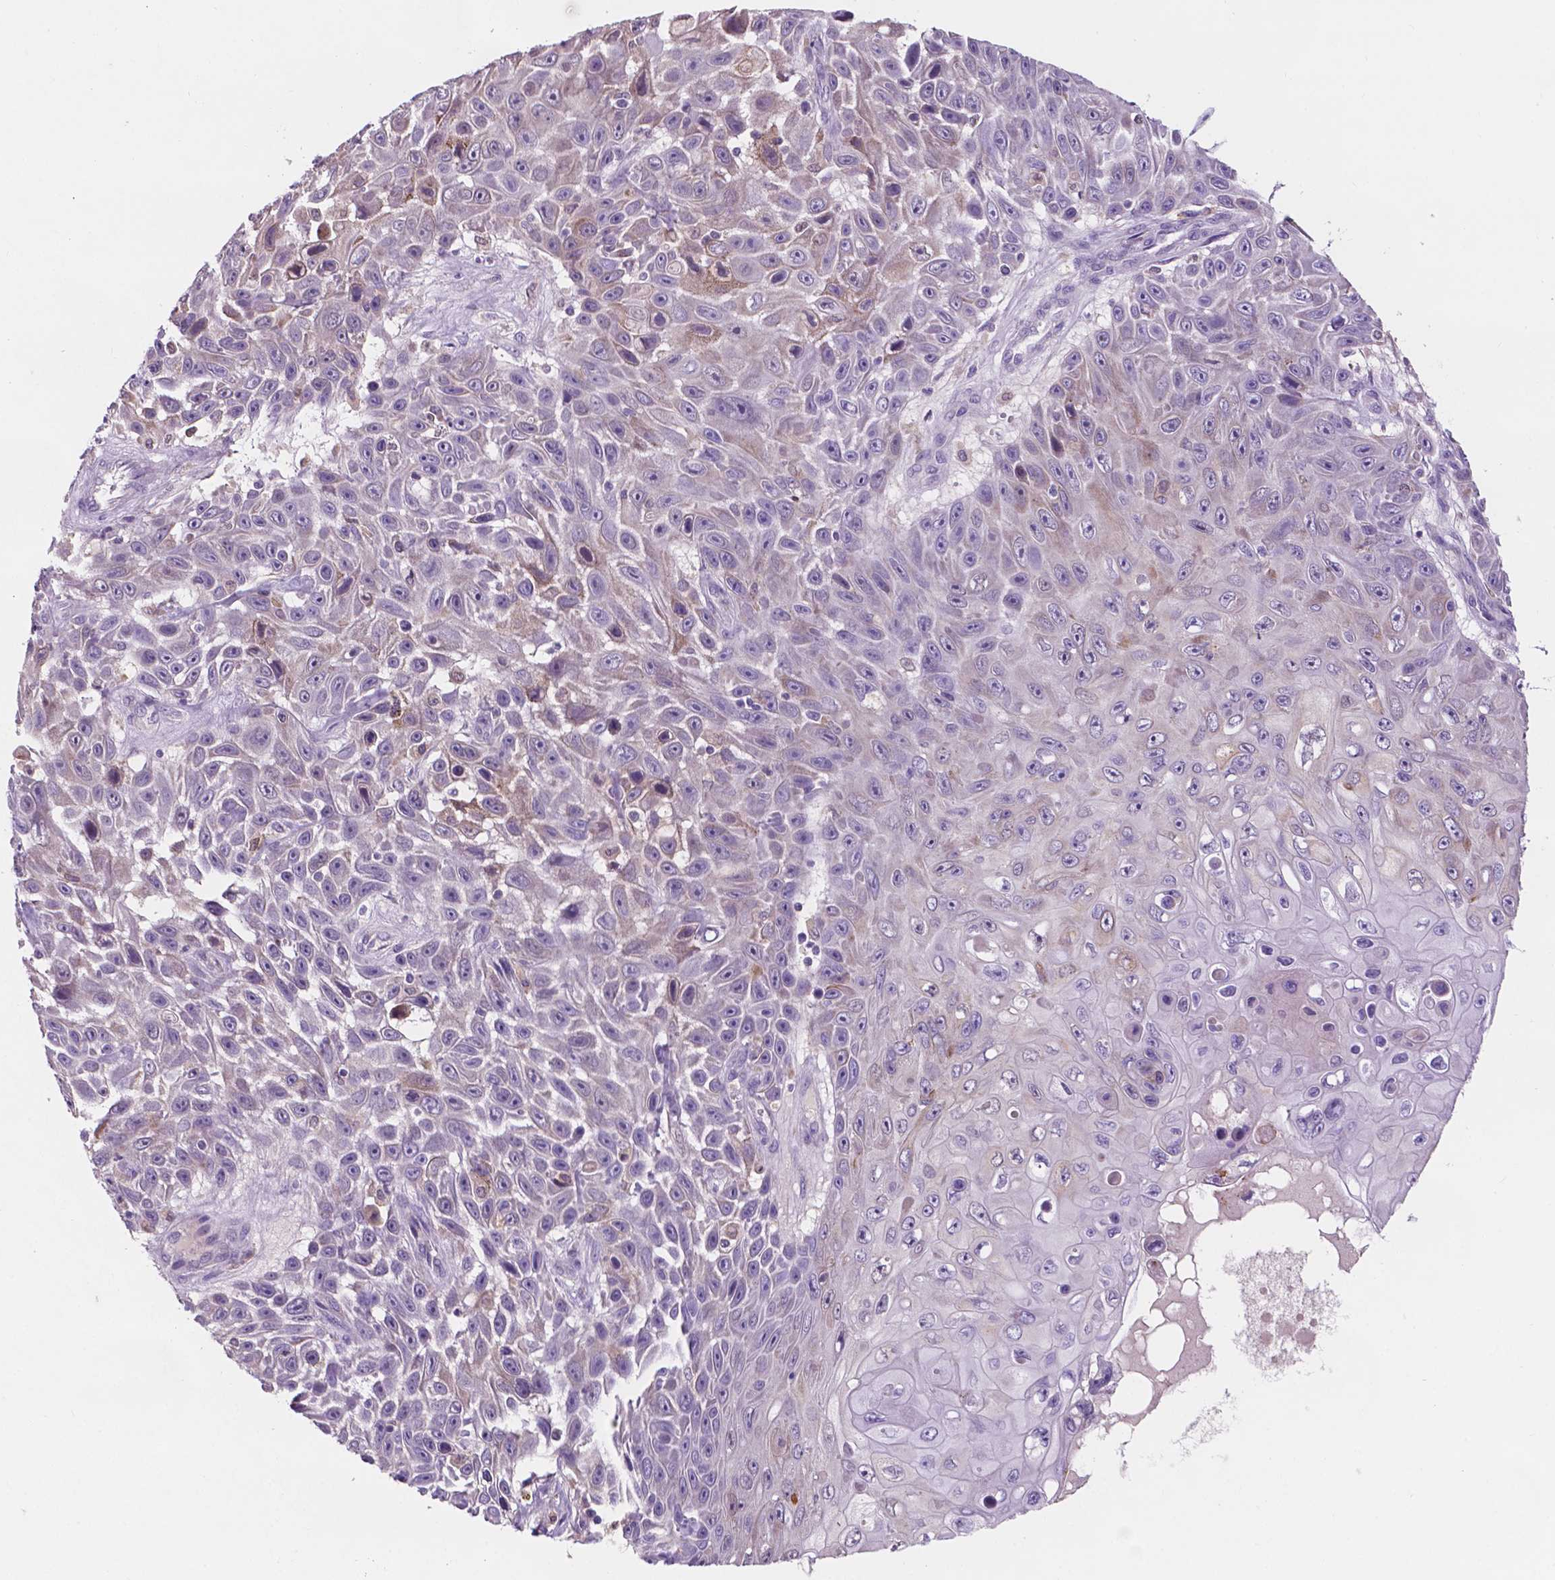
{"staining": {"intensity": "weak", "quantity": "<25%", "location": "cytoplasmic/membranous"}, "tissue": "skin cancer", "cell_type": "Tumor cells", "image_type": "cancer", "snomed": [{"axis": "morphology", "description": "Squamous cell carcinoma, NOS"}, {"axis": "topography", "description": "Skin"}], "caption": "Tumor cells show no significant expression in squamous cell carcinoma (skin).", "gene": "IREB2", "patient": {"sex": "male", "age": 82}}